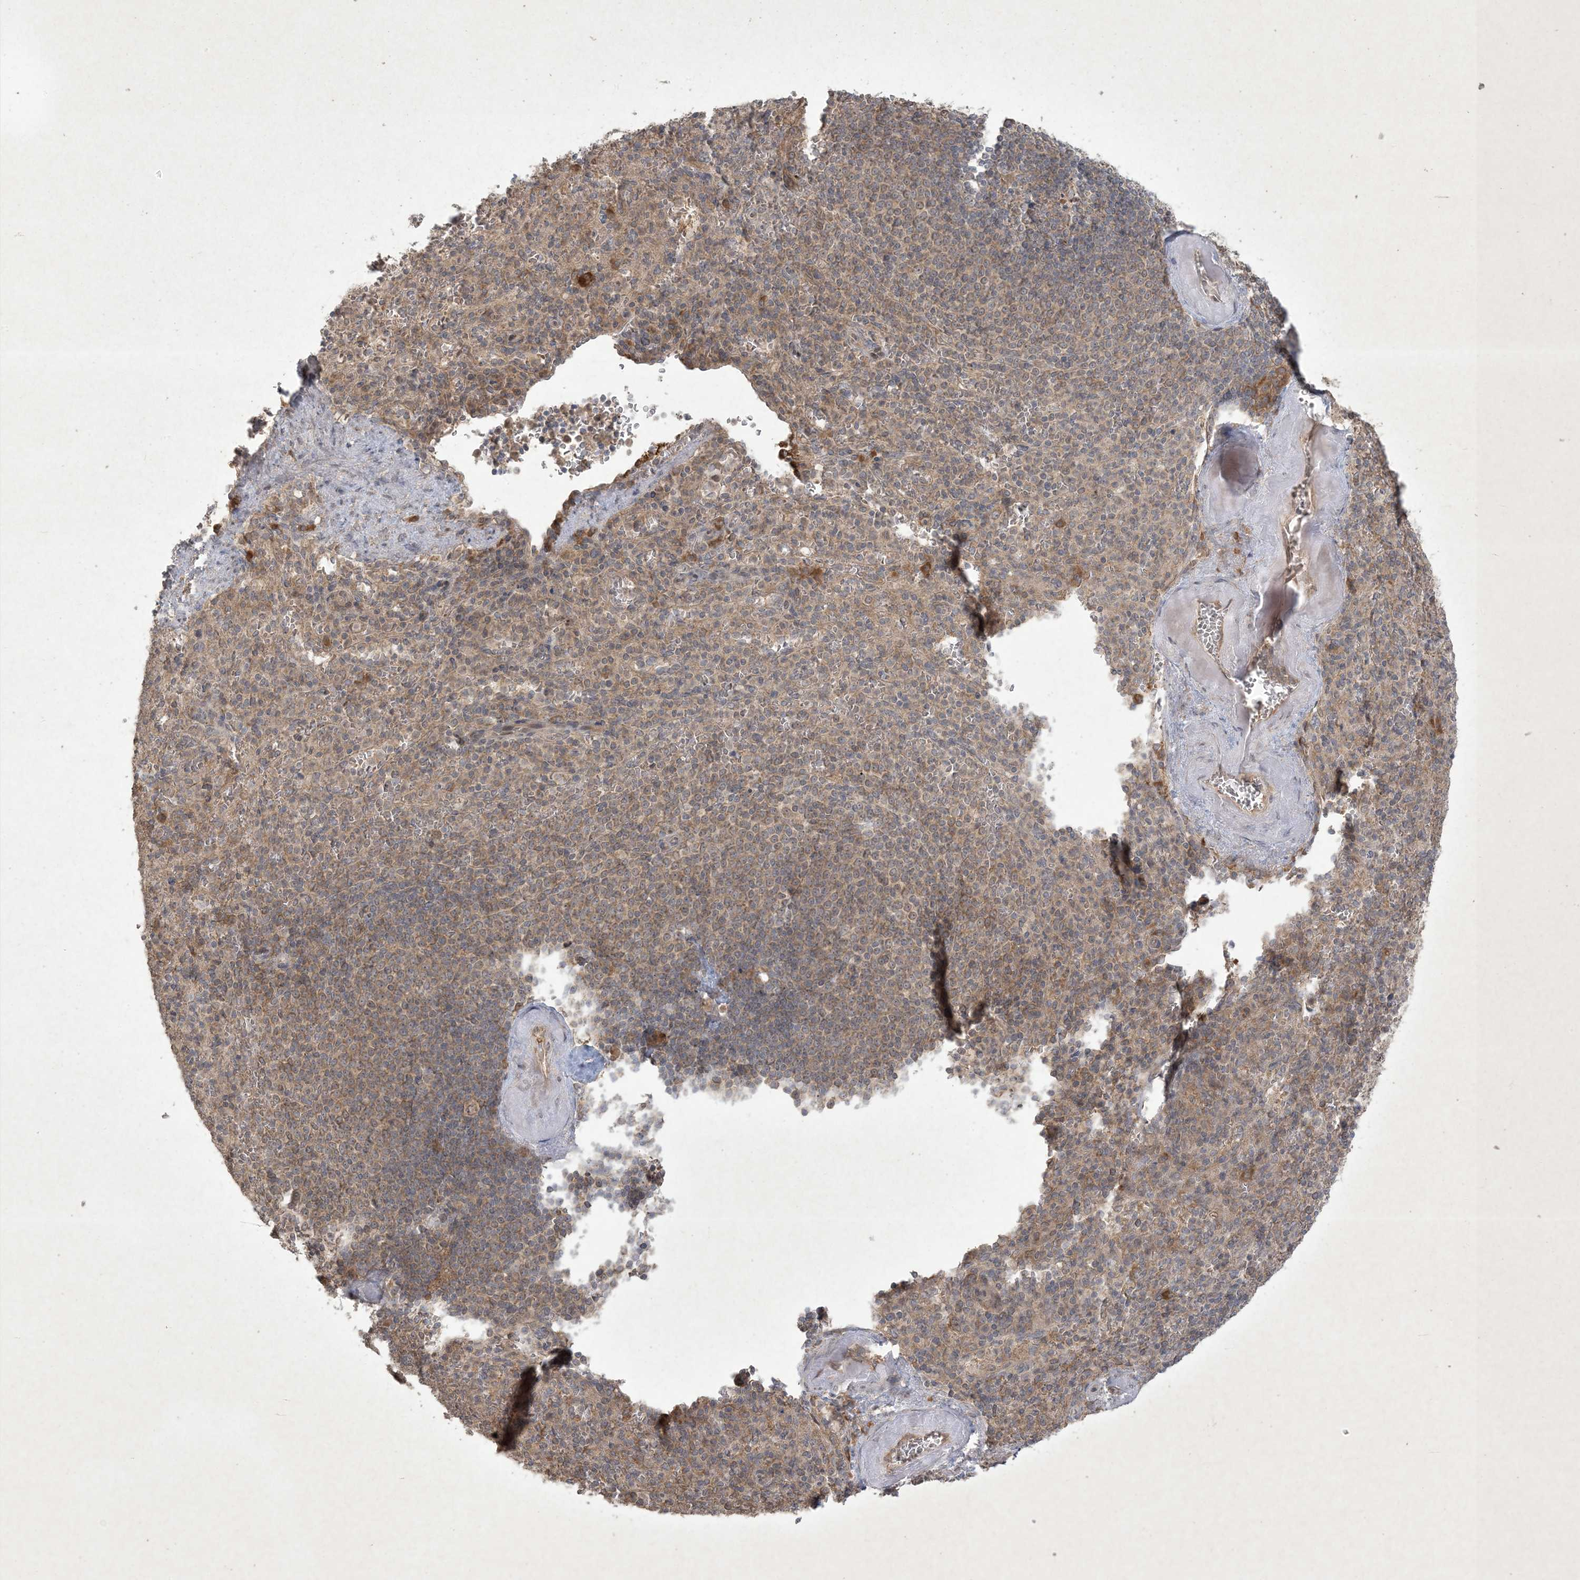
{"staining": {"intensity": "weak", "quantity": "25%-75%", "location": "cytoplasmic/membranous,nuclear"}, "tissue": "spleen", "cell_type": "Cells in red pulp", "image_type": "normal", "snomed": [{"axis": "morphology", "description": "Normal tissue, NOS"}, {"axis": "topography", "description": "Spleen"}], "caption": "This histopathology image exhibits unremarkable spleen stained with immunohistochemistry (IHC) to label a protein in brown. The cytoplasmic/membranous,nuclear of cells in red pulp show weak positivity for the protein. Nuclei are counter-stained blue.", "gene": "NRBP2", "patient": {"sex": "female", "age": 74}}